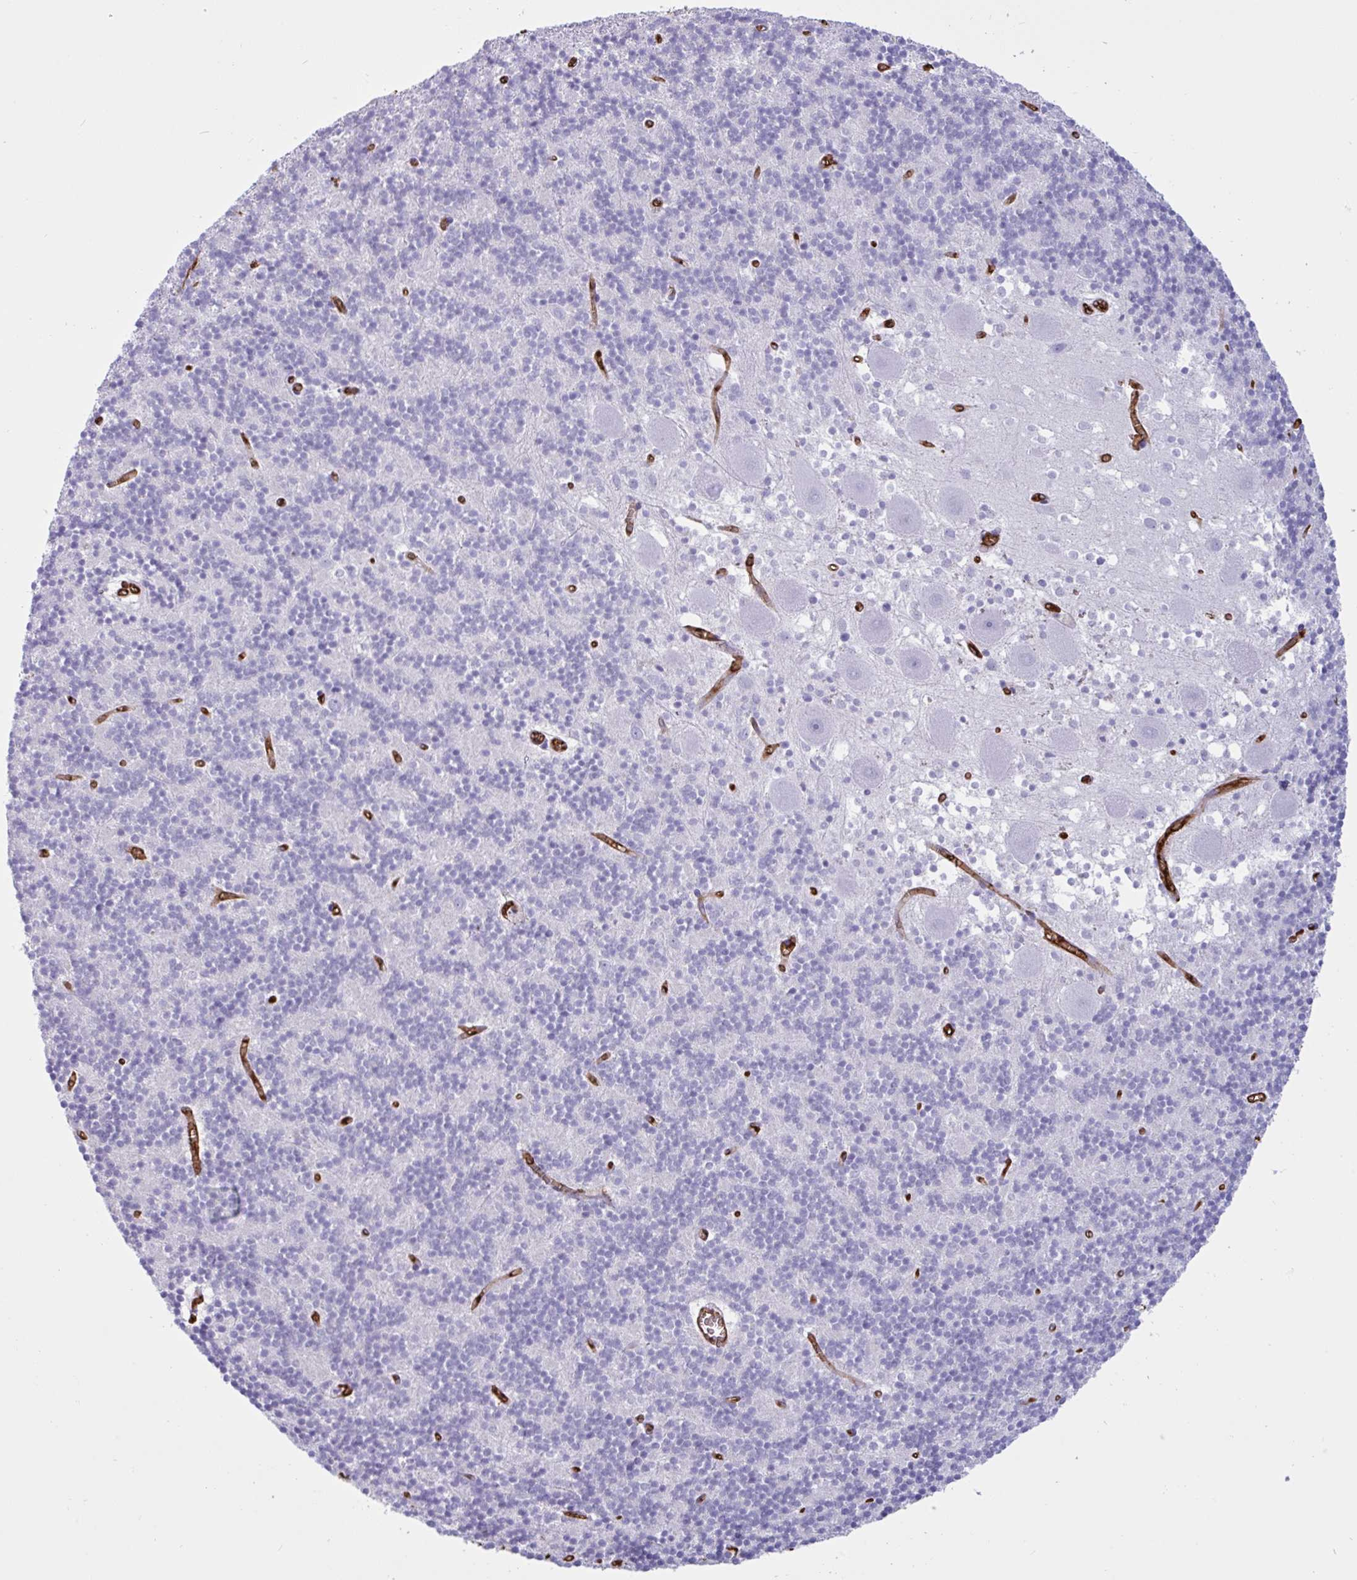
{"staining": {"intensity": "negative", "quantity": "none", "location": "none"}, "tissue": "cerebellum", "cell_type": "Cells in granular layer", "image_type": "normal", "snomed": [{"axis": "morphology", "description": "Normal tissue, NOS"}, {"axis": "topography", "description": "Cerebellum"}], "caption": "Immunohistochemistry of benign human cerebellum exhibits no staining in cells in granular layer. The staining was performed using DAB (3,3'-diaminobenzidine) to visualize the protein expression in brown, while the nuclei were stained in blue with hematoxylin (Magnification: 20x).", "gene": "SLC2A1", "patient": {"sex": "male", "age": 54}}